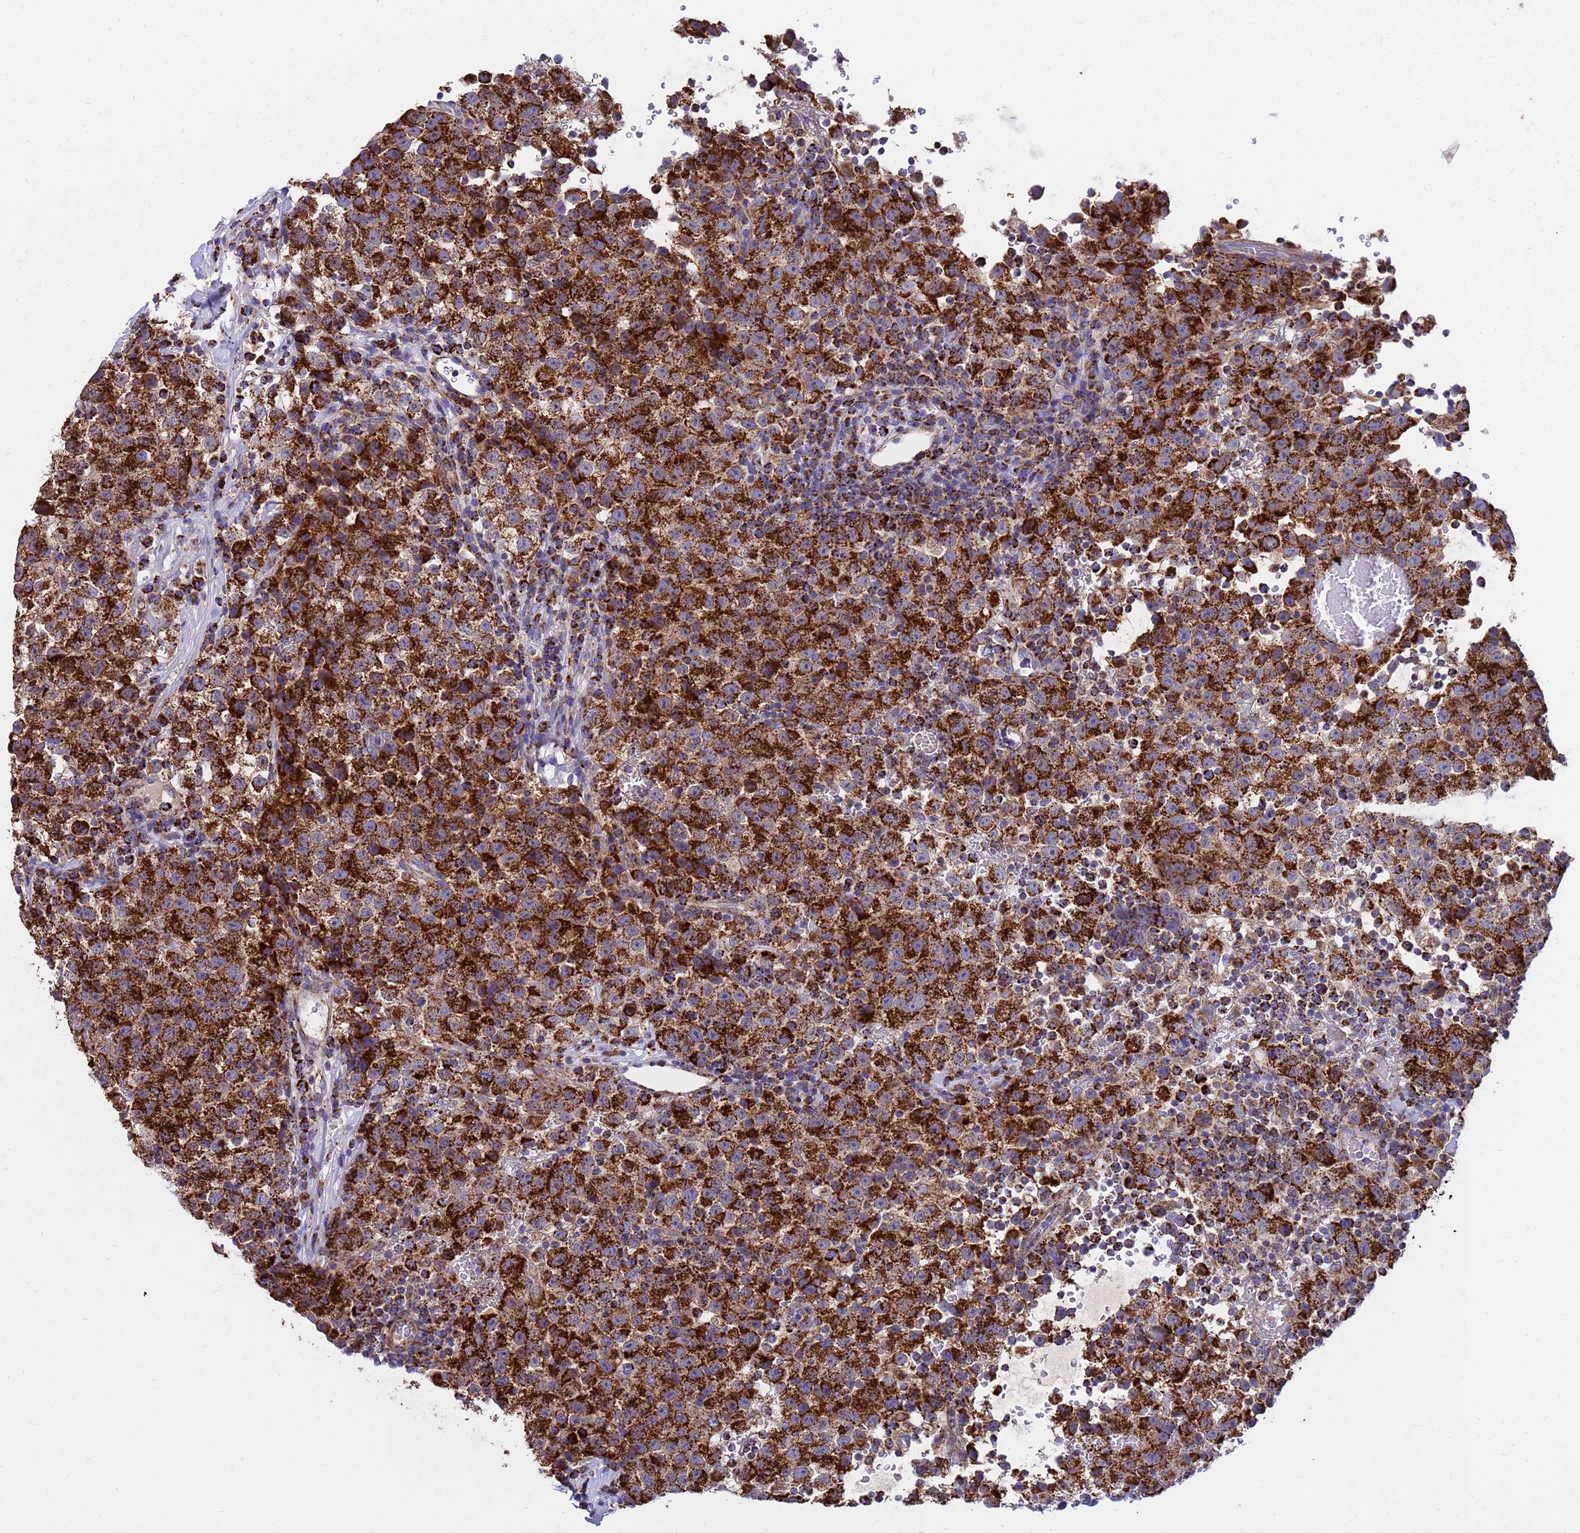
{"staining": {"intensity": "strong", "quantity": ">75%", "location": "cytoplasmic/membranous"}, "tissue": "testis cancer", "cell_type": "Tumor cells", "image_type": "cancer", "snomed": [{"axis": "morphology", "description": "Seminoma, NOS"}, {"axis": "topography", "description": "Testis"}], "caption": "Immunohistochemical staining of human testis seminoma shows high levels of strong cytoplasmic/membranous protein positivity in approximately >75% of tumor cells.", "gene": "TUBGCP3", "patient": {"sex": "male", "age": 22}}